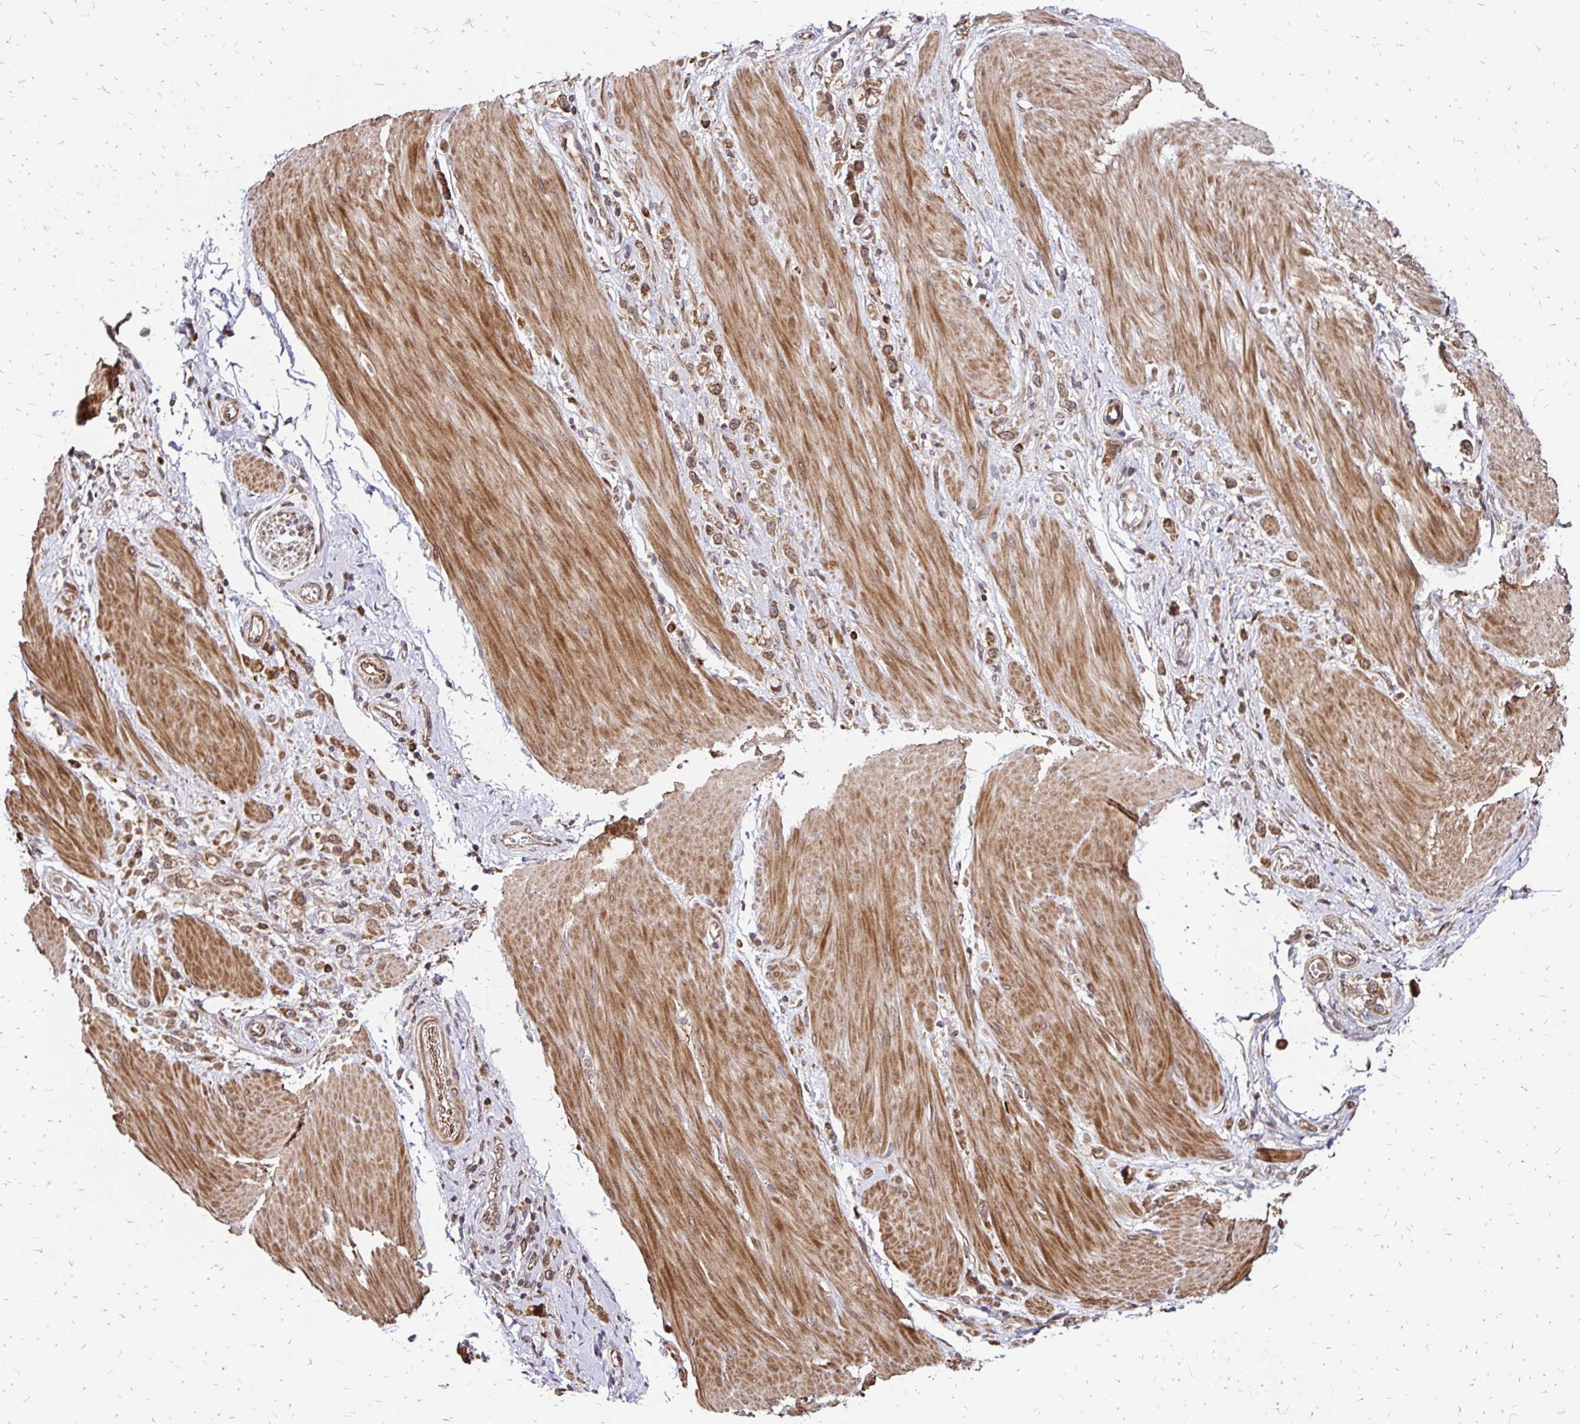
{"staining": {"intensity": "moderate", "quantity": ">75%", "location": "cytoplasmic/membranous"}, "tissue": "stomach cancer", "cell_type": "Tumor cells", "image_type": "cancer", "snomed": [{"axis": "morphology", "description": "Adenocarcinoma, NOS"}, {"axis": "topography", "description": "Stomach"}], "caption": "Stomach adenocarcinoma stained with DAB (3,3'-diaminobenzidine) IHC exhibits medium levels of moderate cytoplasmic/membranous staining in about >75% of tumor cells.", "gene": "ZW10", "patient": {"sex": "female", "age": 65}}